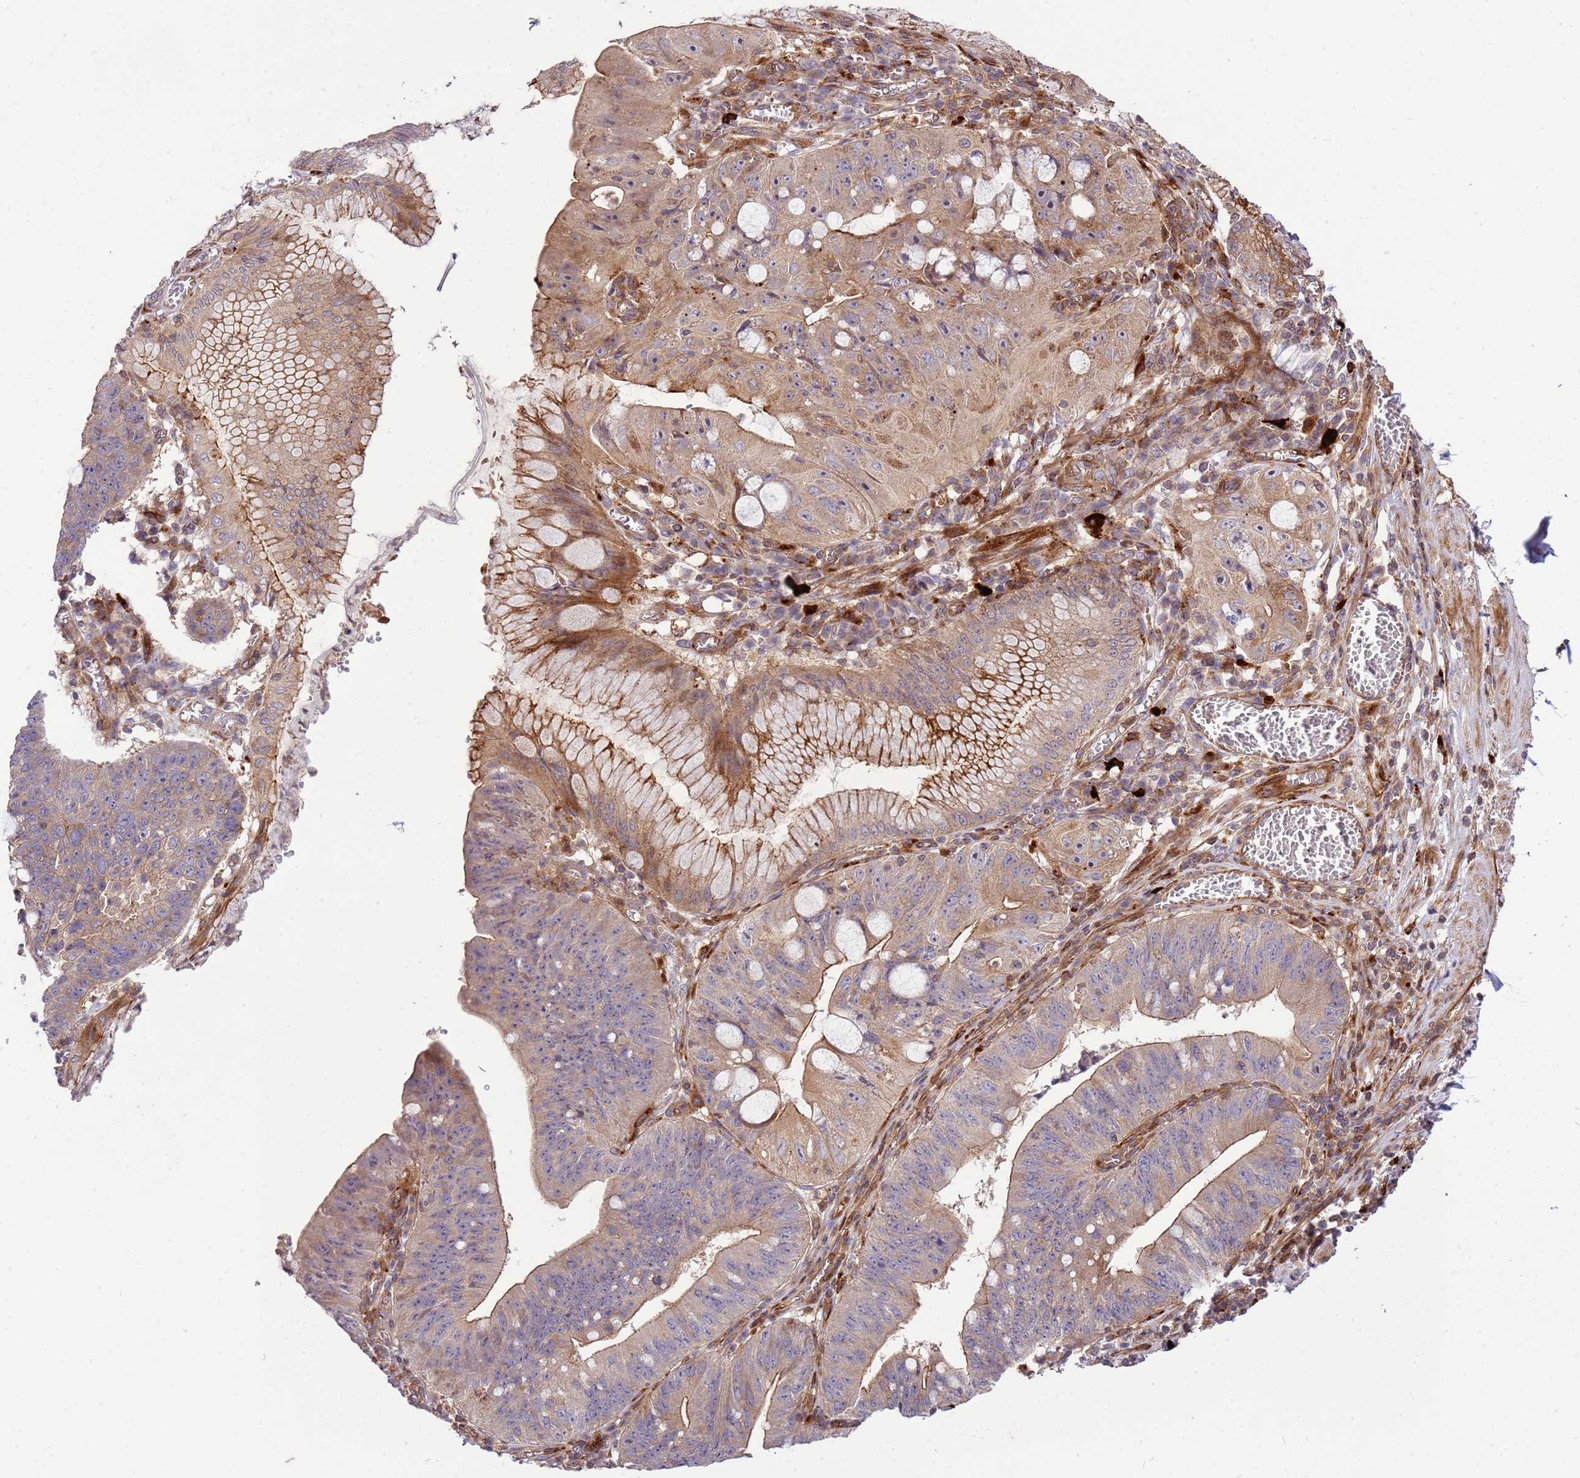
{"staining": {"intensity": "weak", "quantity": "25%-75%", "location": "cytoplasmic/membranous"}, "tissue": "stomach cancer", "cell_type": "Tumor cells", "image_type": "cancer", "snomed": [{"axis": "morphology", "description": "Adenocarcinoma, NOS"}, {"axis": "topography", "description": "Stomach"}], "caption": "Tumor cells show low levels of weak cytoplasmic/membranous expression in approximately 25%-75% of cells in stomach cancer (adenocarcinoma).", "gene": "ZNF624", "patient": {"sex": "male", "age": 59}}